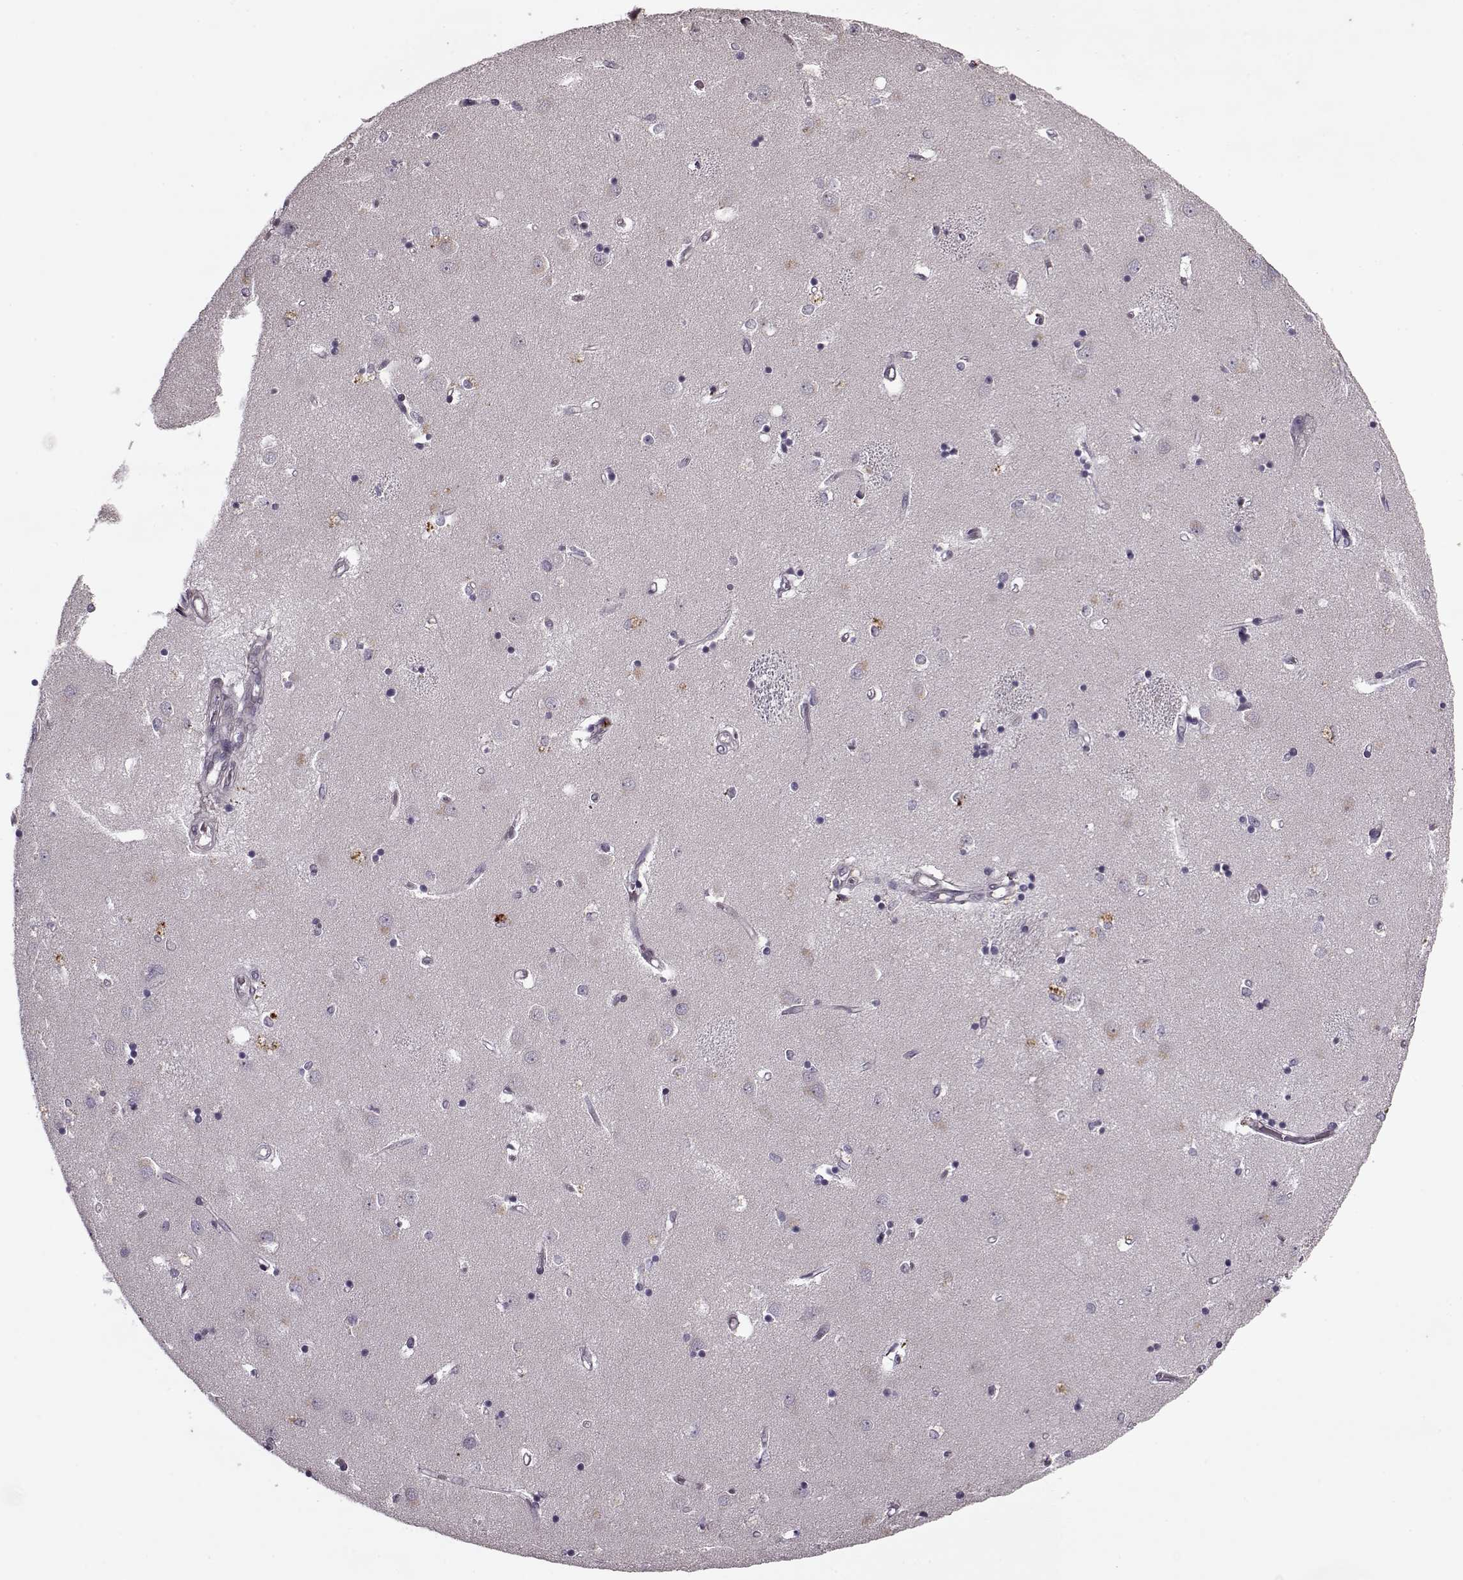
{"staining": {"intensity": "negative", "quantity": "none", "location": "none"}, "tissue": "caudate", "cell_type": "Glial cells", "image_type": "normal", "snomed": [{"axis": "morphology", "description": "Normal tissue, NOS"}, {"axis": "topography", "description": "Lateral ventricle wall"}], "caption": "IHC of normal human caudate reveals no expression in glial cells.", "gene": "KRT9", "patient": {"sex": "male", "age": 54}}